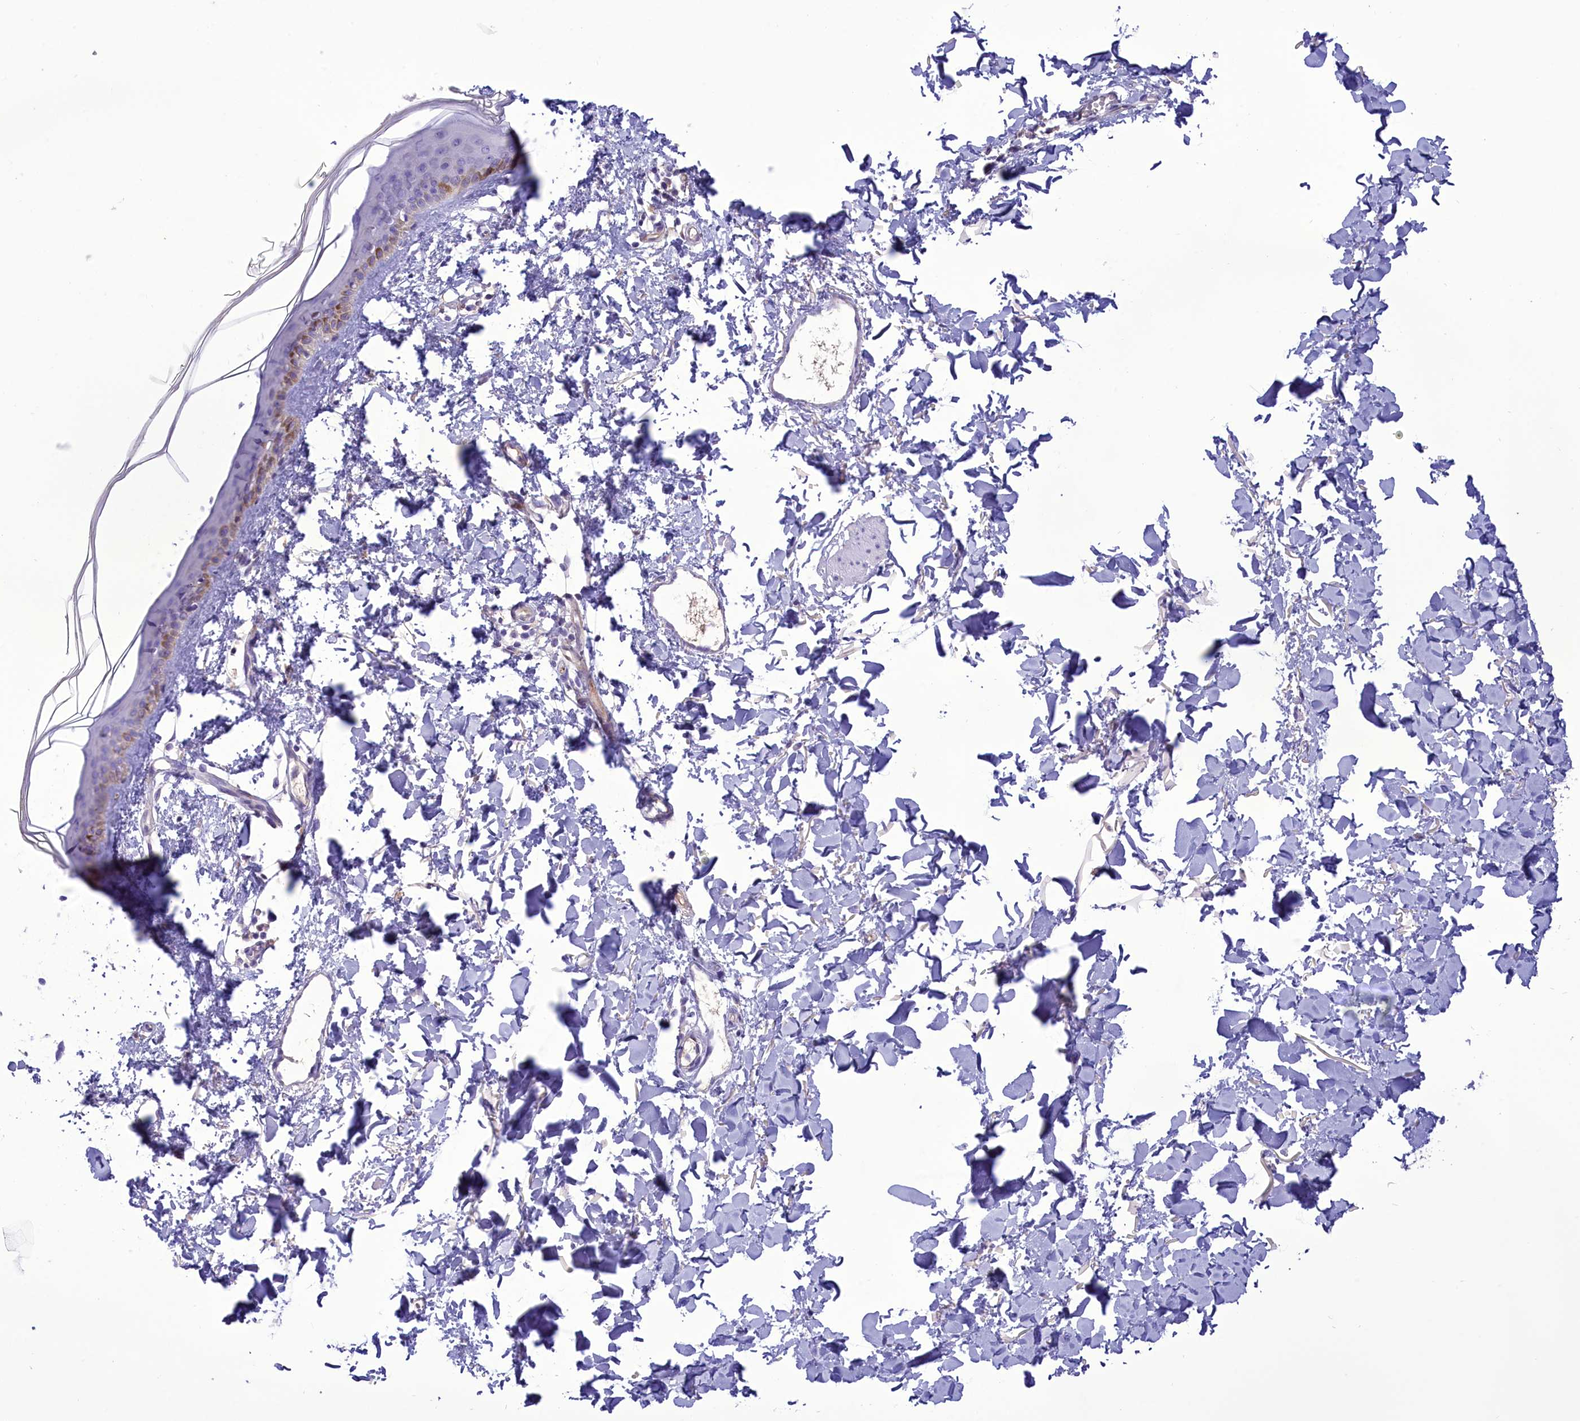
{"staining": {"intensity": "negative", "quantity": "none", "location": "none"}, "tissue": "skin", "cell_type": "Fibroblasts", "image_type": "normal", "snomed": [{"axis": "morphology", "description": "Normal tissue, NOS"}, {"axis": "topography", "description": "Skin"}], "caption": "The micrograph shows no significant expression in fibroblasts of skin.", "gene": "FAM149B1", "patient": {"sex": "female", "age": 58}}